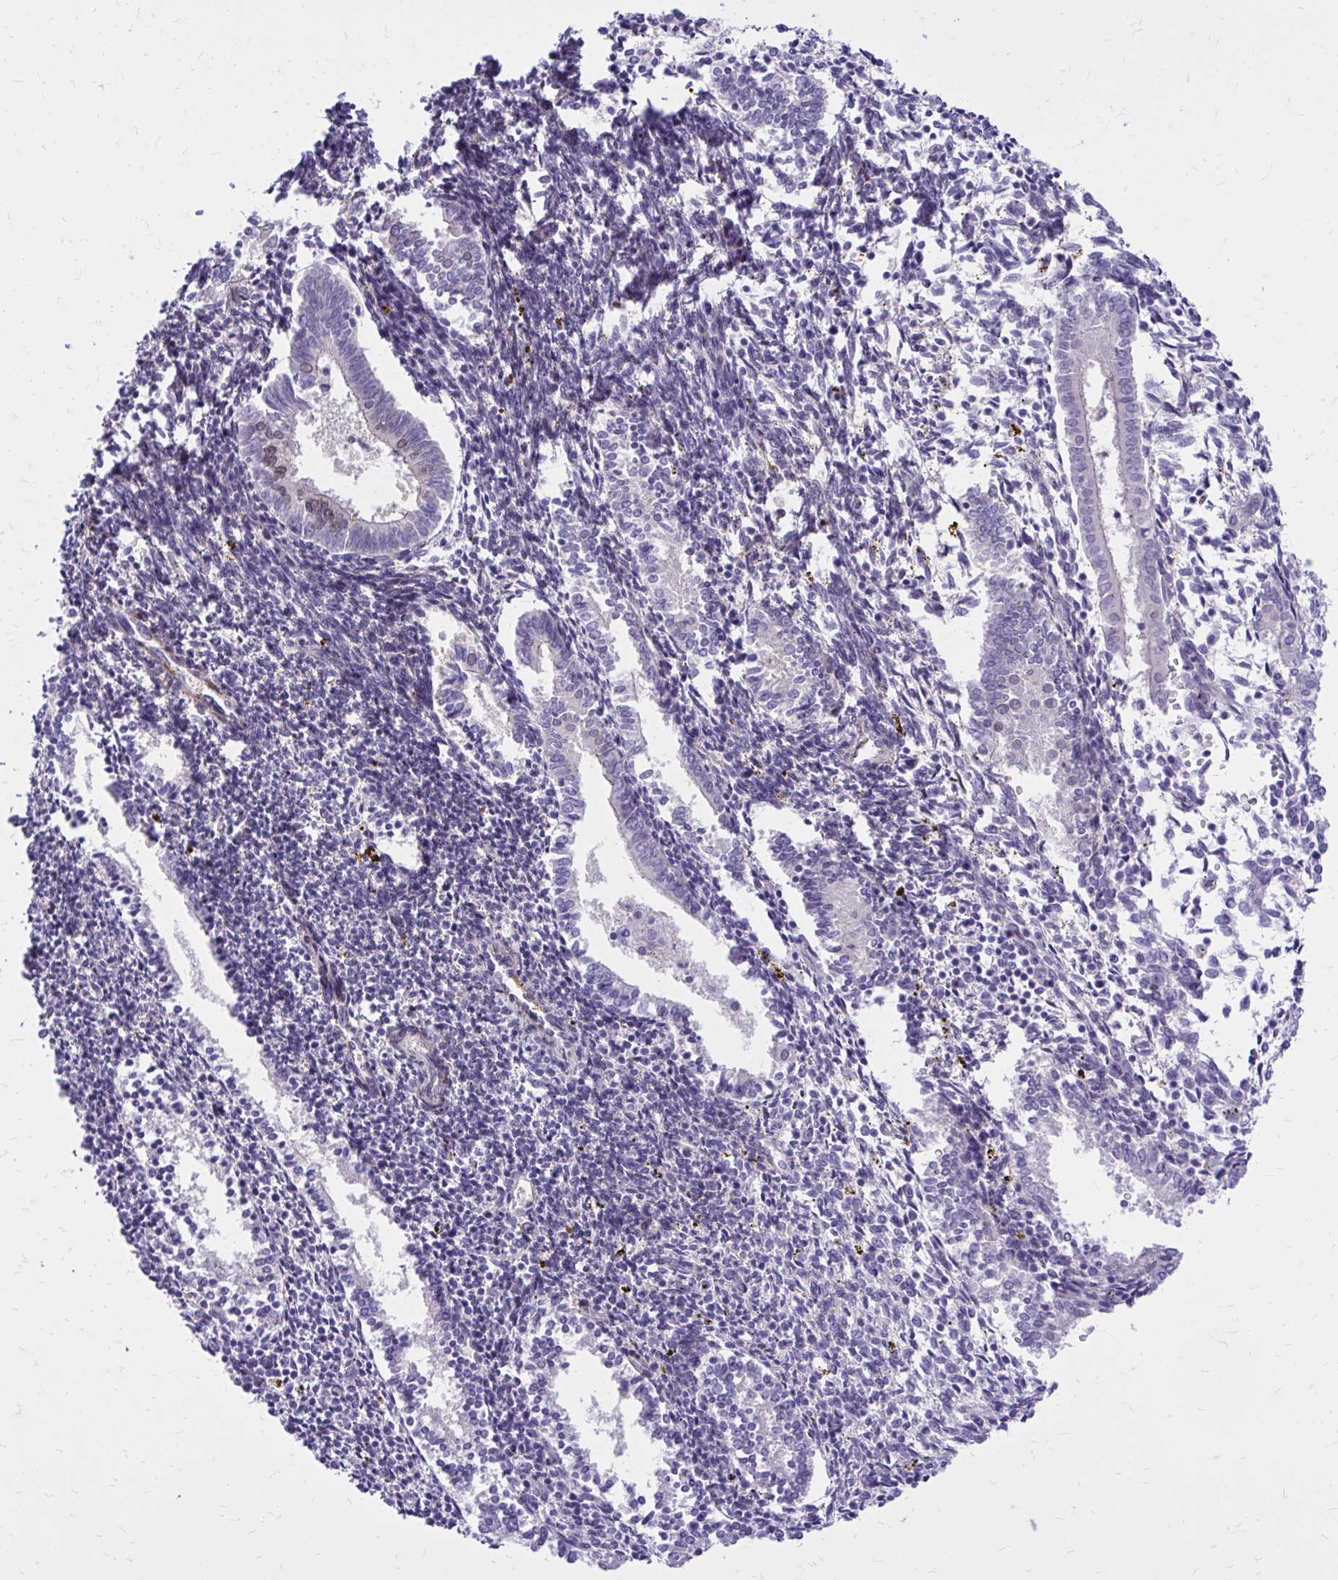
{"staining": {"intensity": "negative", "quantity": "none", "location": "none"}, "tissue": "endometrium", "cell_type": "Cells in endometrial stroma", "image_type": "normal", "snomed": [{"axis": "morphology", "description": "Normal tissue, NOS"}, {"axis": "topography", "description": "Endometrium"}], "caption": "Human endometrium stained for a protein using immunohistochemistry (IHC) exhibits no positivity in cells in endometrial stroma.", "gene": "ADAMTSL1", "patient": {"sex": "female", "age": 41}}